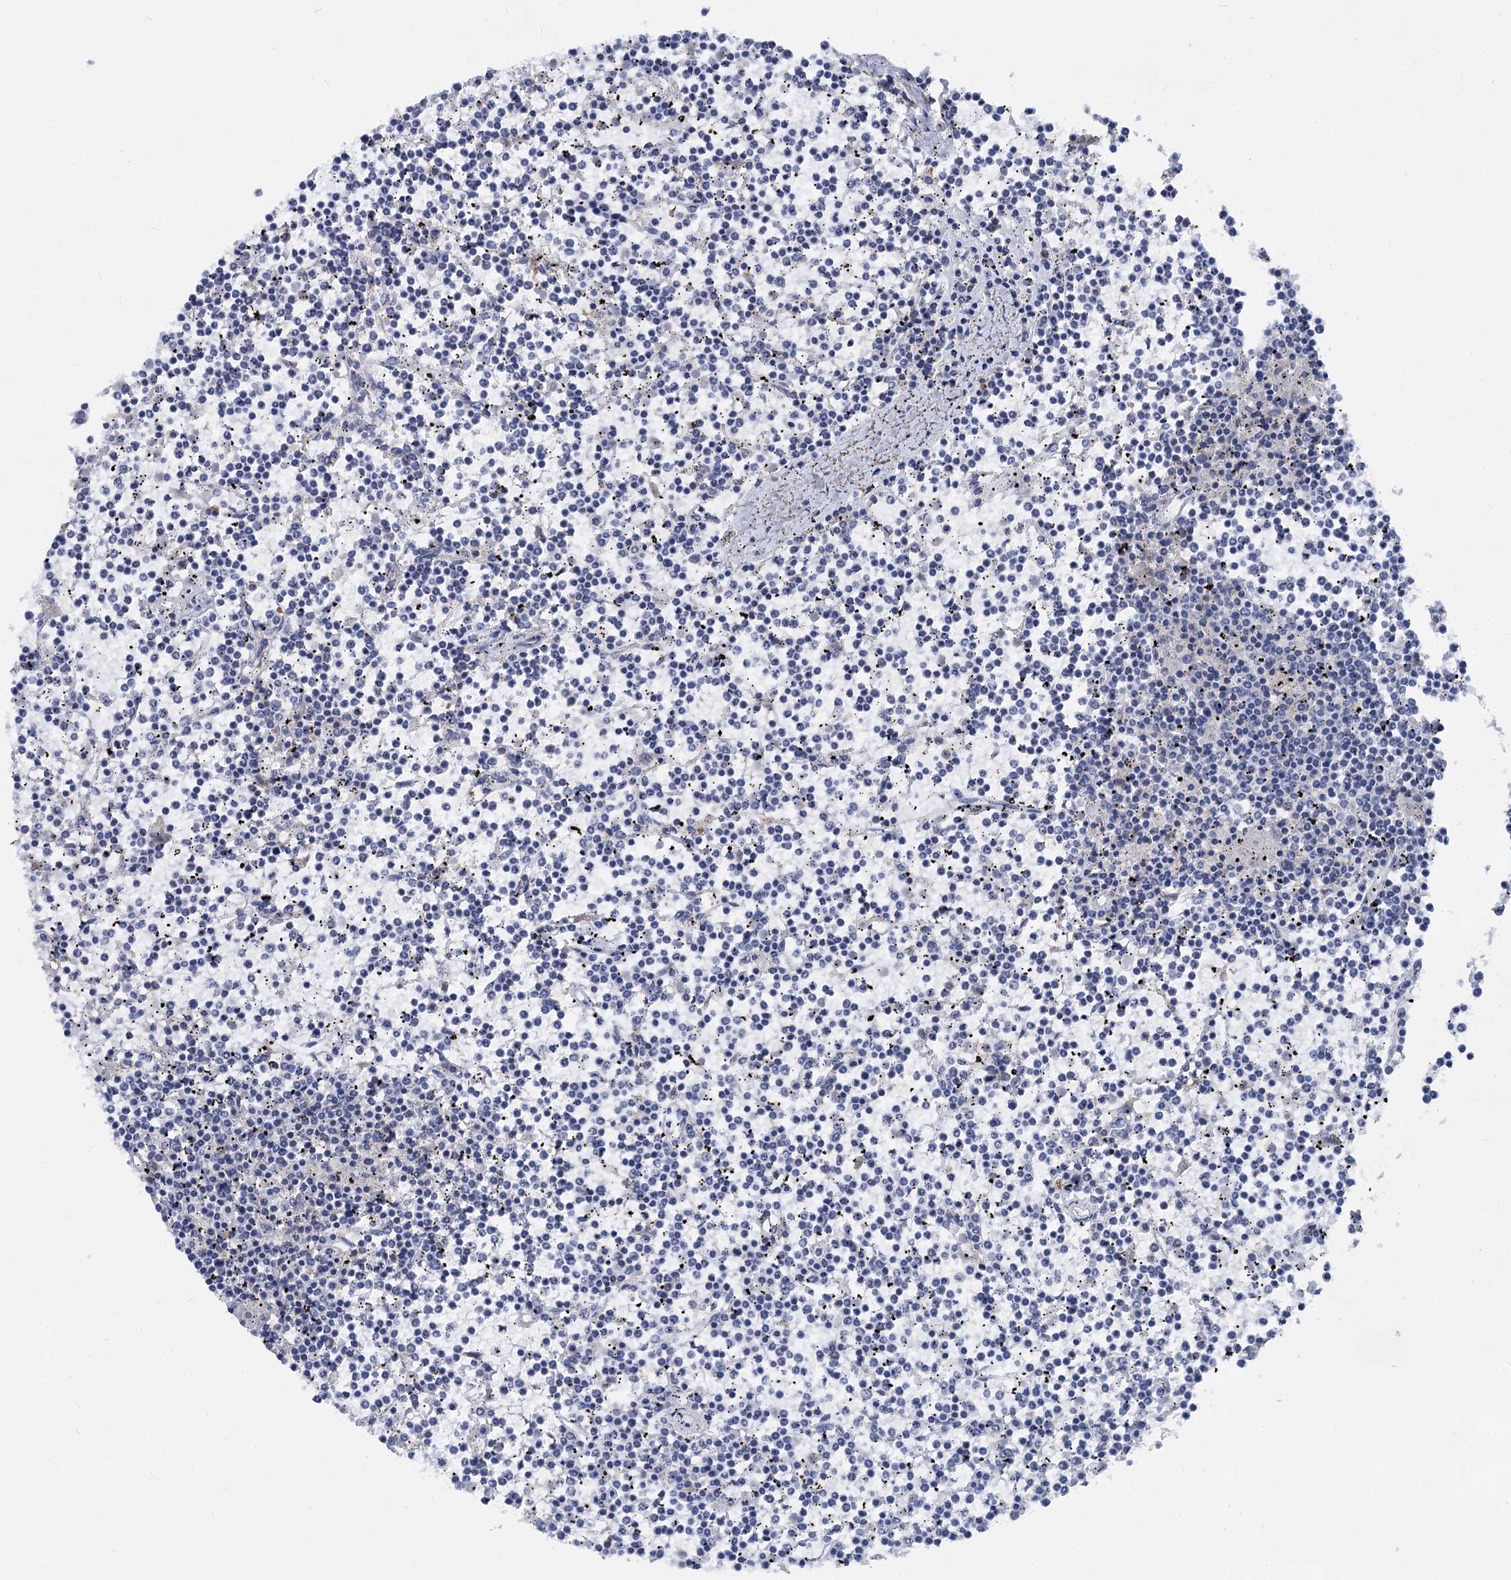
{"staining": {"intensity": "negative", "quantity": "none", "location": "none"}, "tissue": "lymphoma", "cell_type": "Tumor cells", "image_type": "cancer", "snomed": [{"axis": "morphology", "description": "Malignant lymphoma, non-Hodgkin's type, Low grade"}, {"axis": "topography", "description": "Spleen"}], "caption": "Tumor cells show no significant protein staining in lymphoma. (Brightfield microscopy of DAB immunohistochemistry at high magnification).", "gene": "RHOG", "patient": {"sex": "female", "age": 19}}